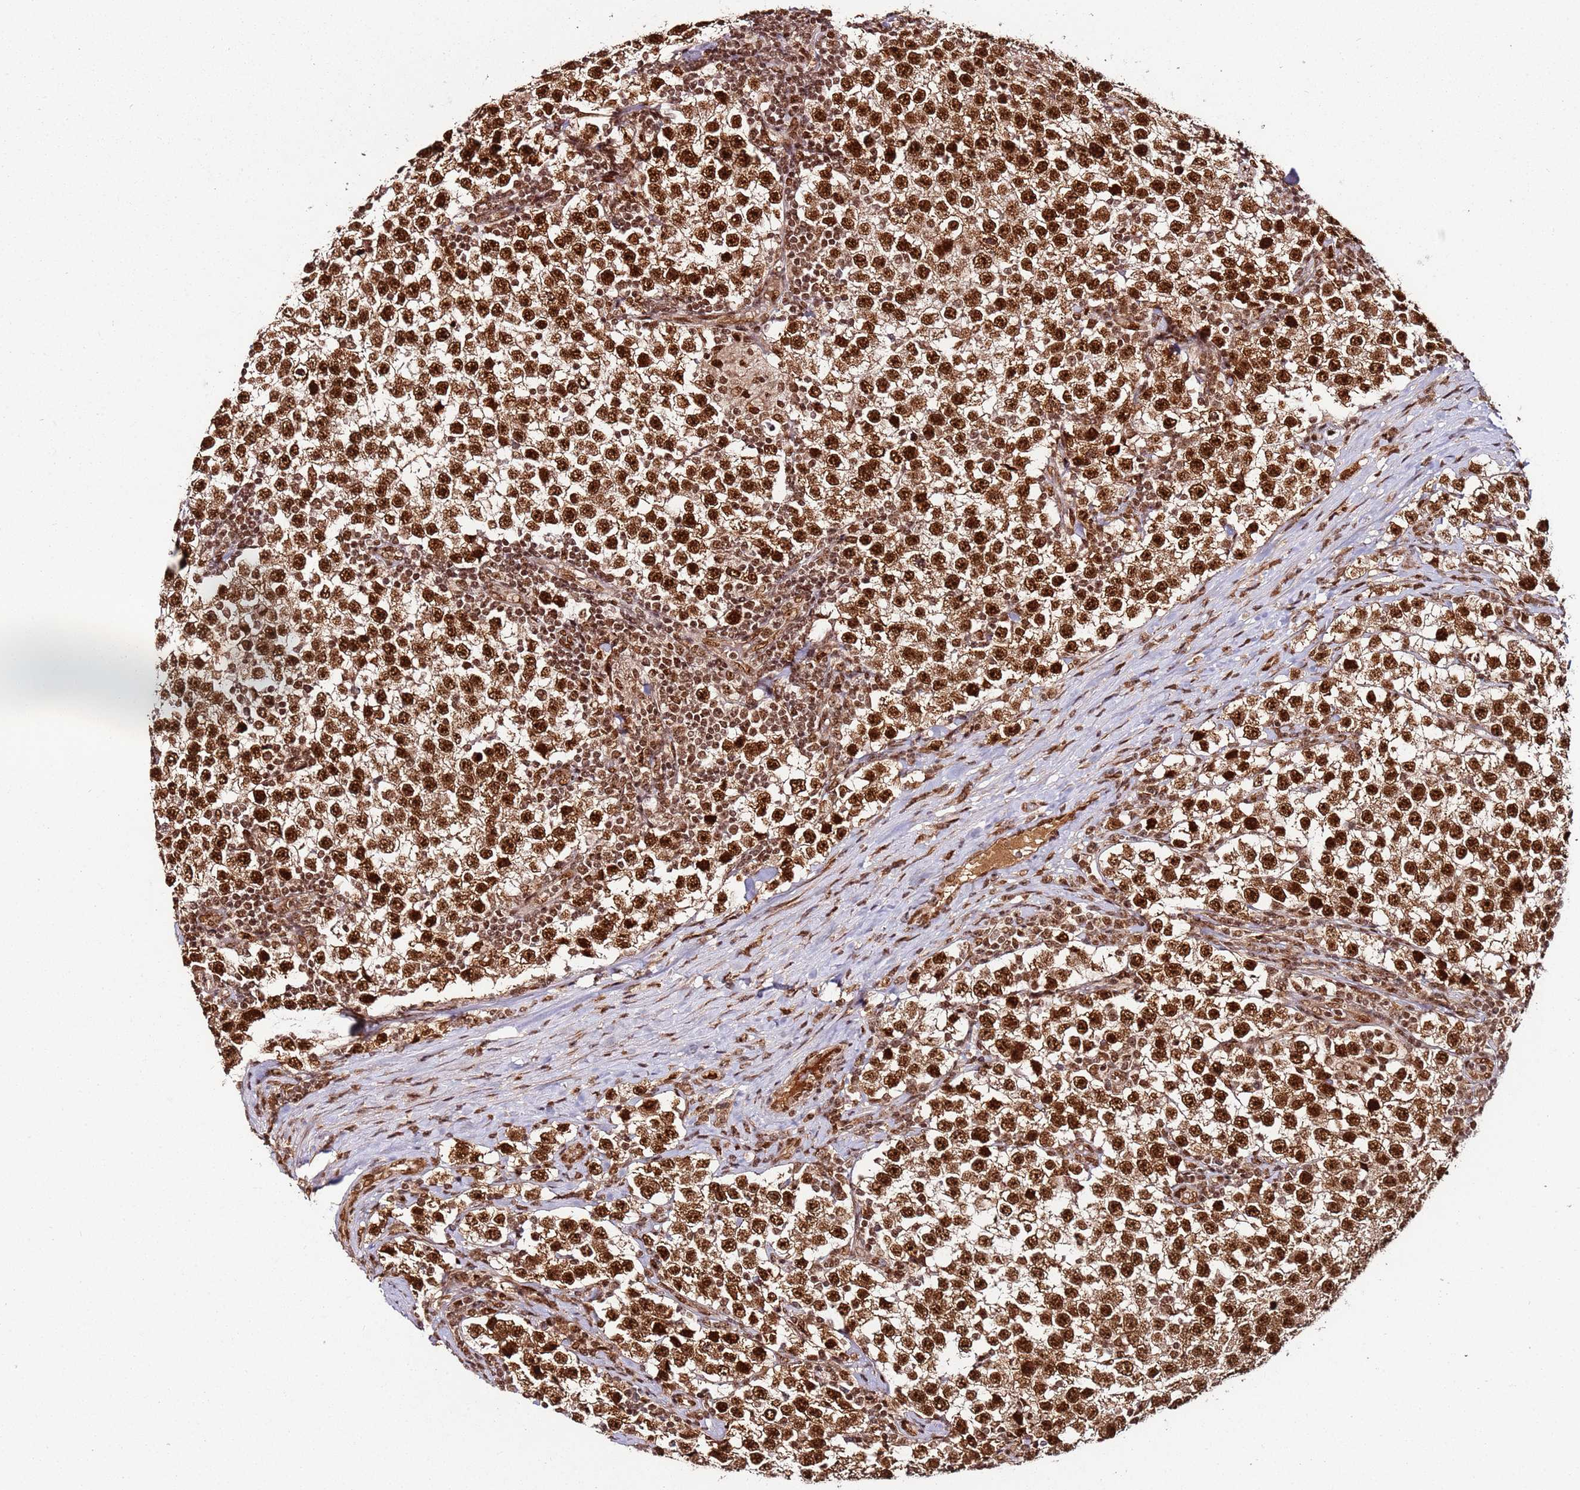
{"staining": {"intensity": "strong", "quantity": ">75%", "location": "nuclear"}, "tissue": "testis cancer", "cell_type": "Tumor cells", "image_type": "cancer", "snomed": [{"axis": "morphology", "description": "Seminoma, NOS"}, {"axis": "topography", "description": "Testis"}], "caption": "An immunohistochemistry (IHC) histopathology image of neoplastic tissue is shown. Protein staining in brown labels strong nuclear positivity in testis seminoma within tumor cells. Ihc stains the protein of interest in brown and the nuclei are stained blue.", "gene": "XRN2", "patient": {"sex": "male", "age": 34}}